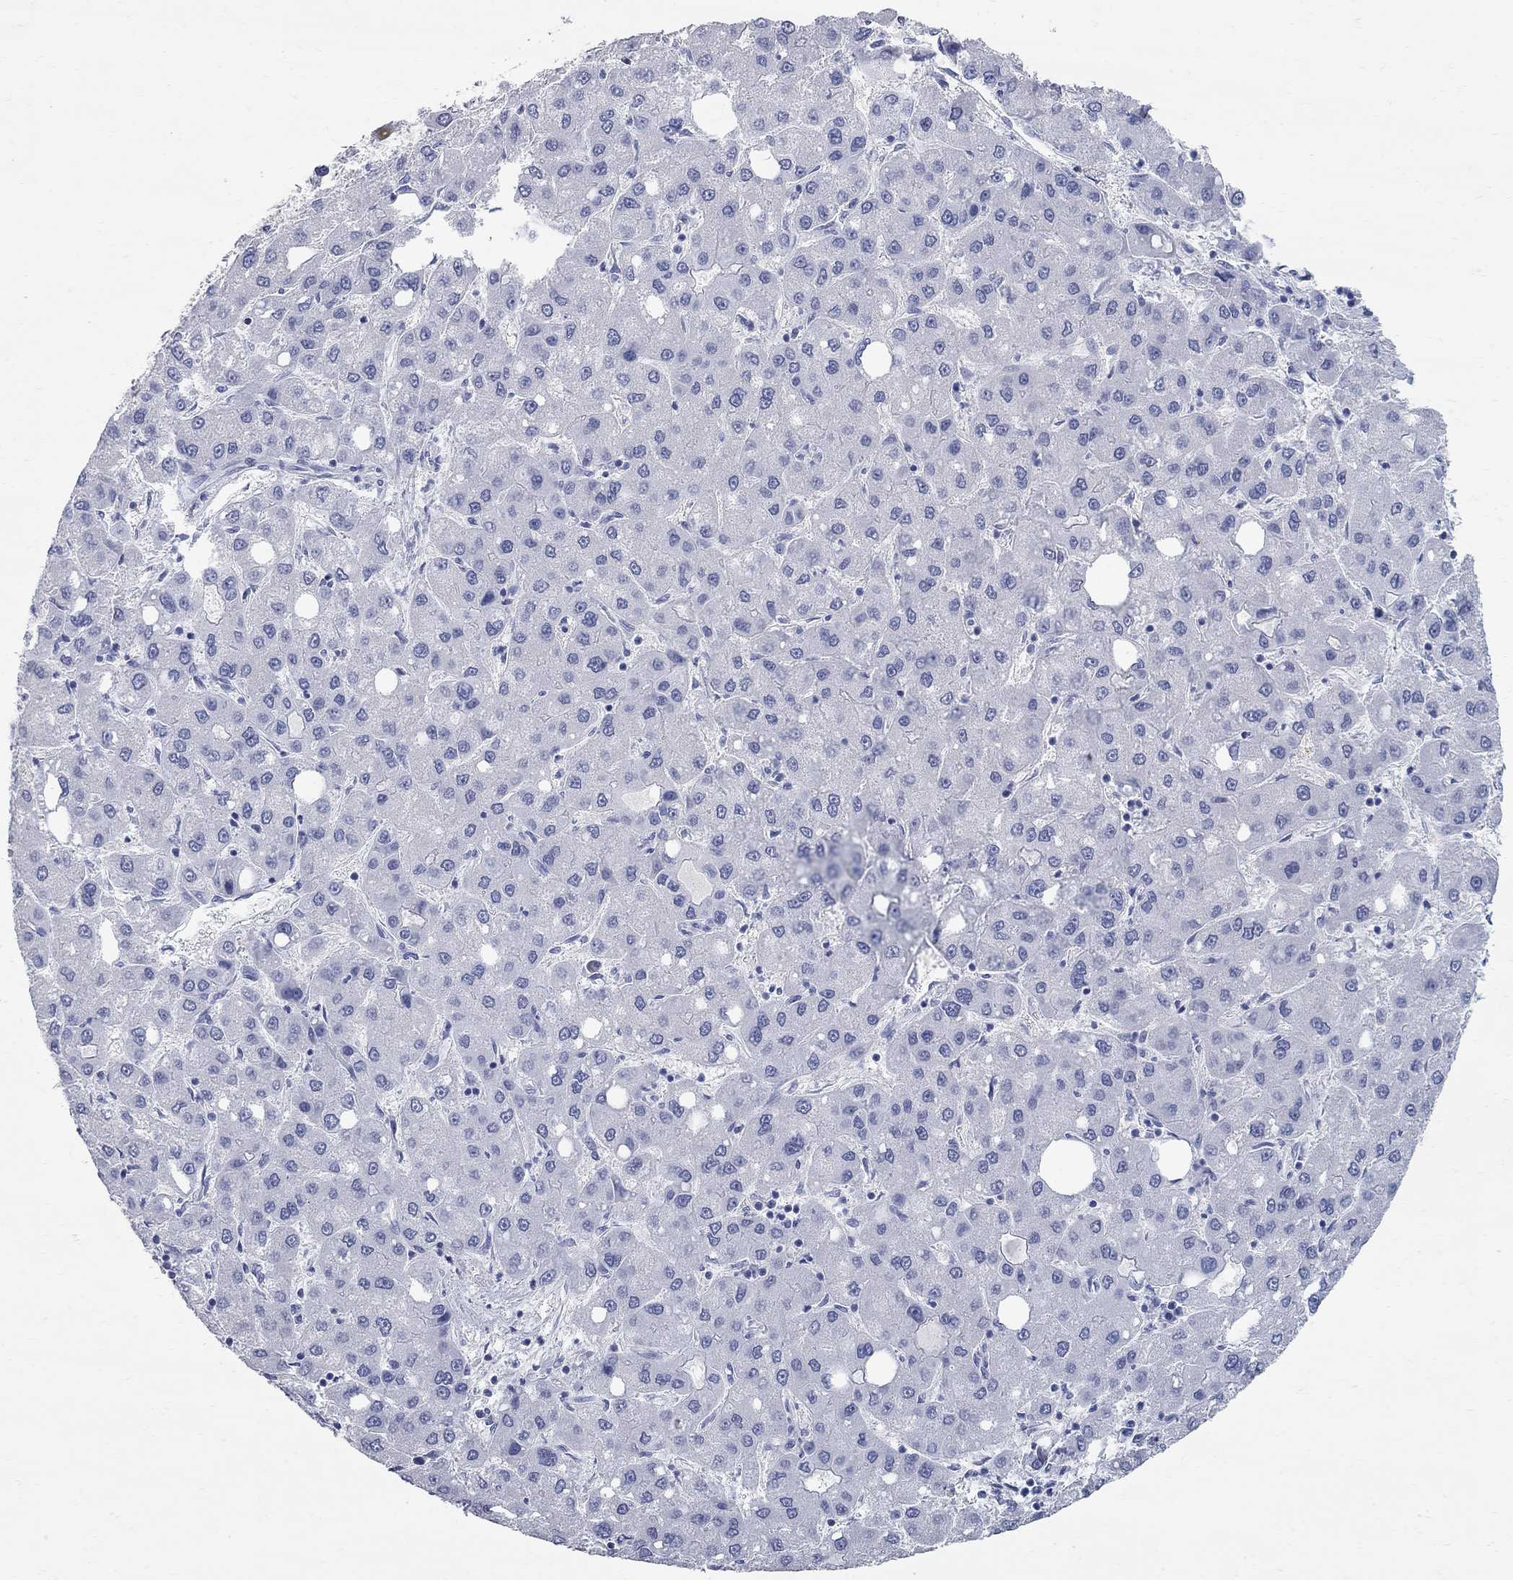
{"staining": {"intensity": "negative", "quantity": "none", "location": "none"}, "tissue": "liver cancer", "cell_type": "Tumor cells", "image_type": "cancer", "snomed": [{"axis": "morphology", "description": "Carcinoma, Hepatocellular, NOS"}, {"axis": "topography", "description": "Liver"}], "caption": "Tumor cells are negative for brown protein staining in liver cancer.", "gene": "BPIFB1", "patient": {"sex": "male", "age": 73}}